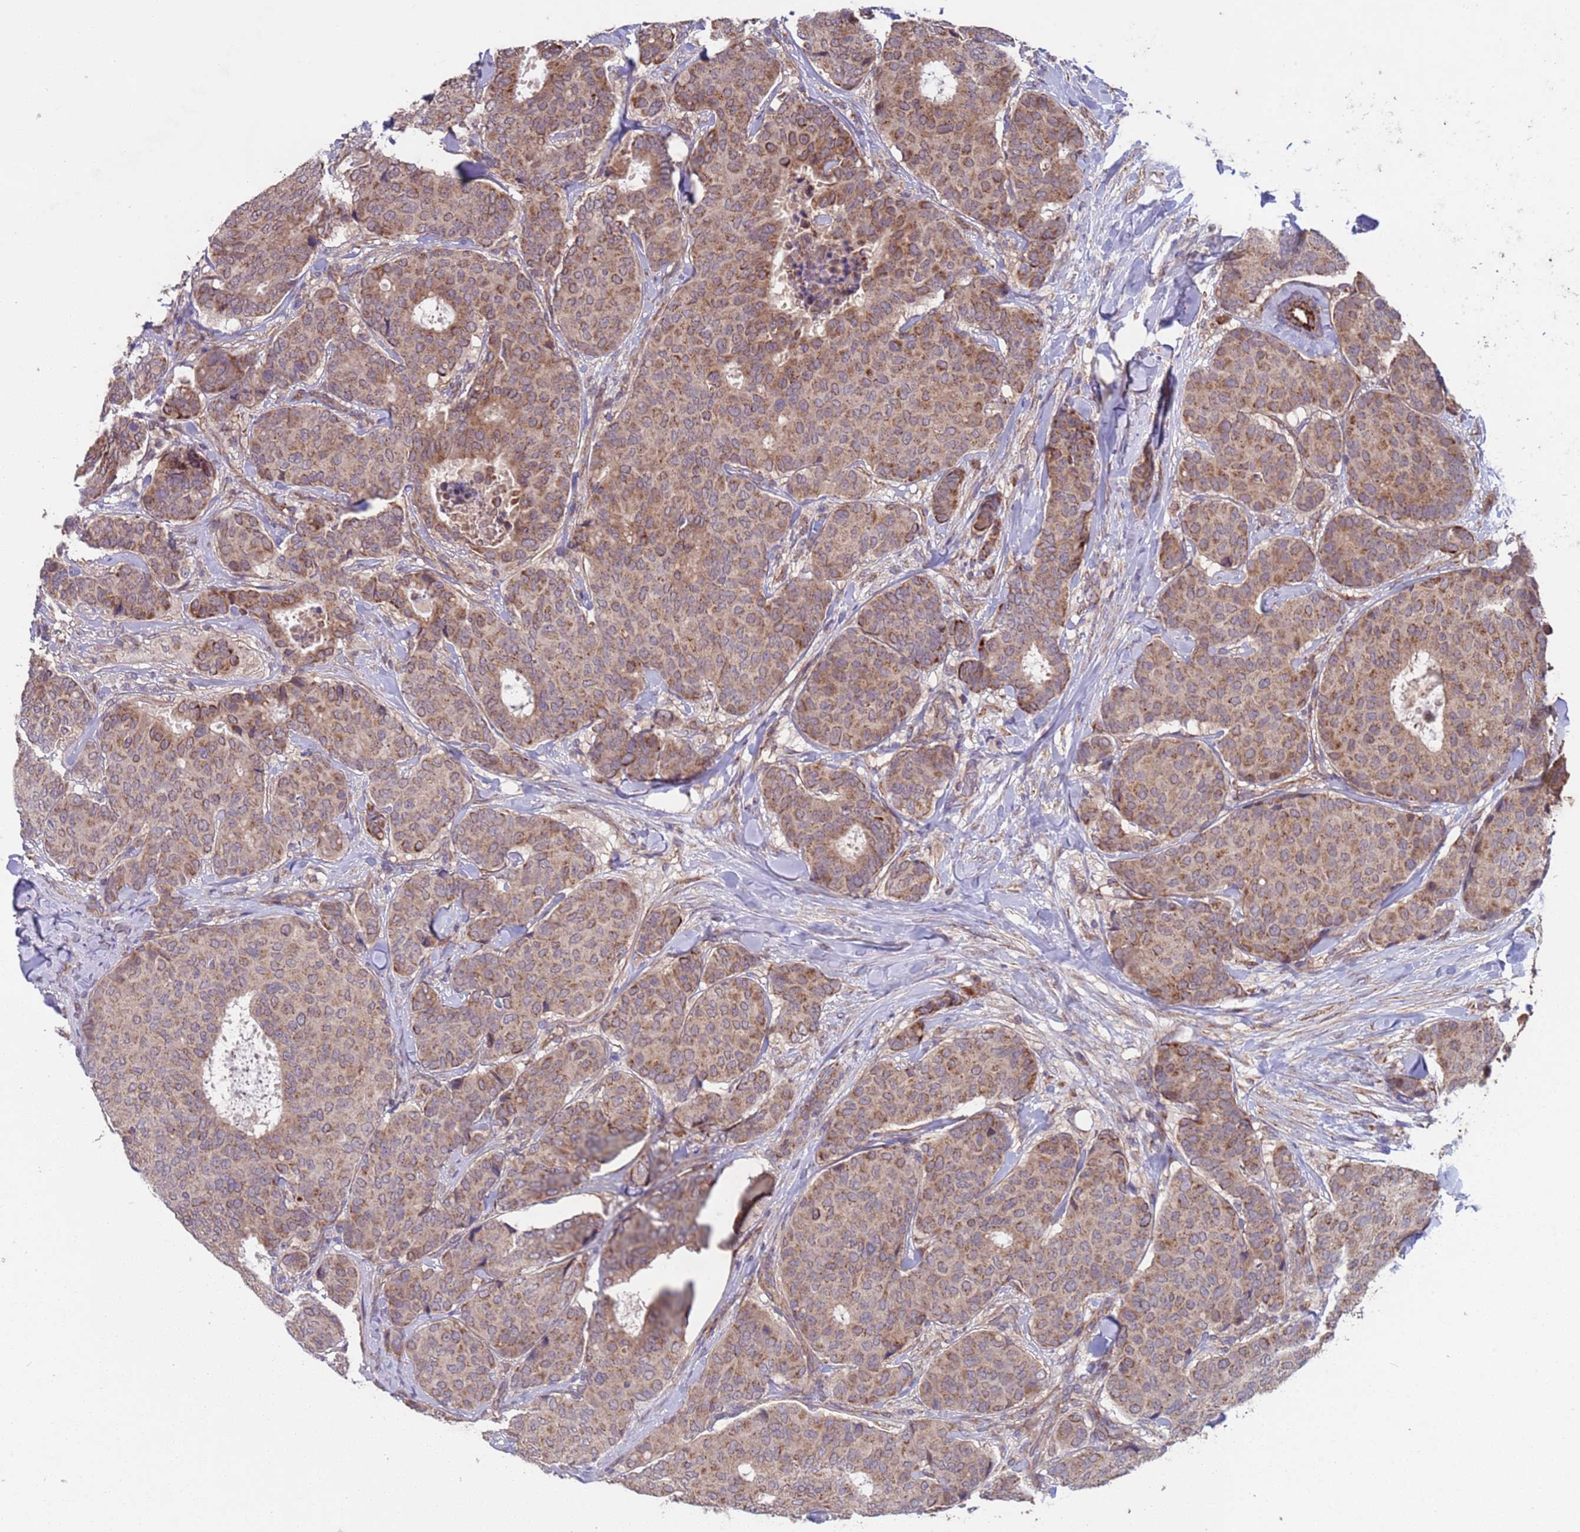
{"staining": {"intensity": "moderate", "quantity": ">75%", "location": "cytoplasmic/membranous"}, "tissue": "breast cancer", "cell_type": "Tumor cells", "image_type": "cancer", "snomed": [{"axis": "morphology", "description": "Duct carcinoma"}, {"axis": "topography", "description": "Breast"}], "caption": "This image shows breast cancer stained with immunohistochemistry to label a protein in brown. The cytoplasmic/membranous of tumor cells show moderate positivity for the protein. Nuclei are counter-stained blue.", "gene": "ACAD8", "patient": {"sex": "female", "age": 75}}